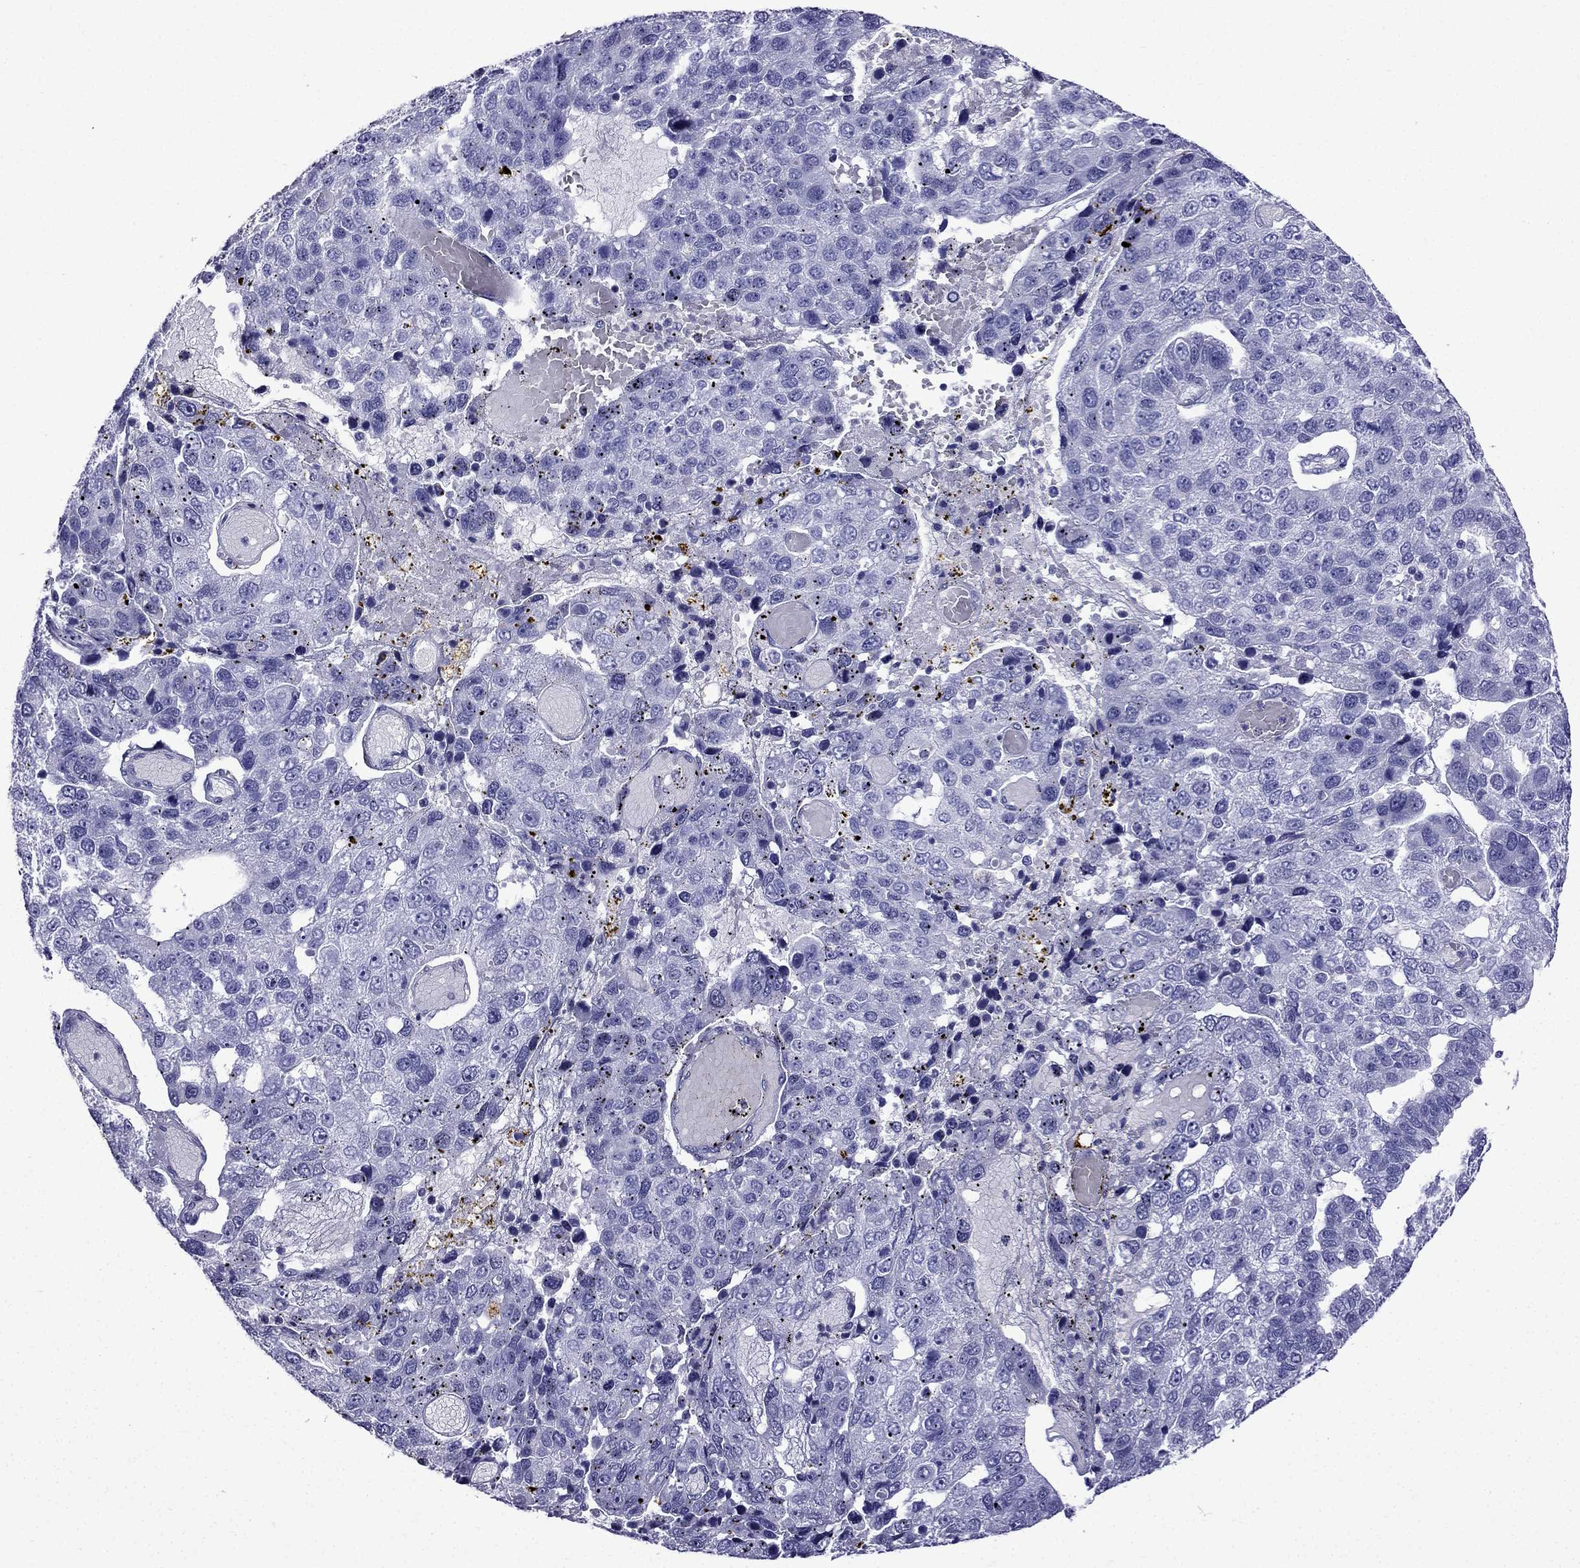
{"staining": {"intensity": "negative", "quantity": "none", "location": "none"}, "tissue": "pancreatic cancer", "cell_type": "Tumor cells", "image_type": "cancer", "snomed": [{"axis": "morphology", "description": "Adenocarcinoma, NOS"}, {"axis": "topography", "description": "Pancreas"}], "caption": "Tumor cells are negative for protein expression in human pancreatic adenocarcinoma.", "gene": "ERC2", "patient": {"sex": "female", "age": 61}}